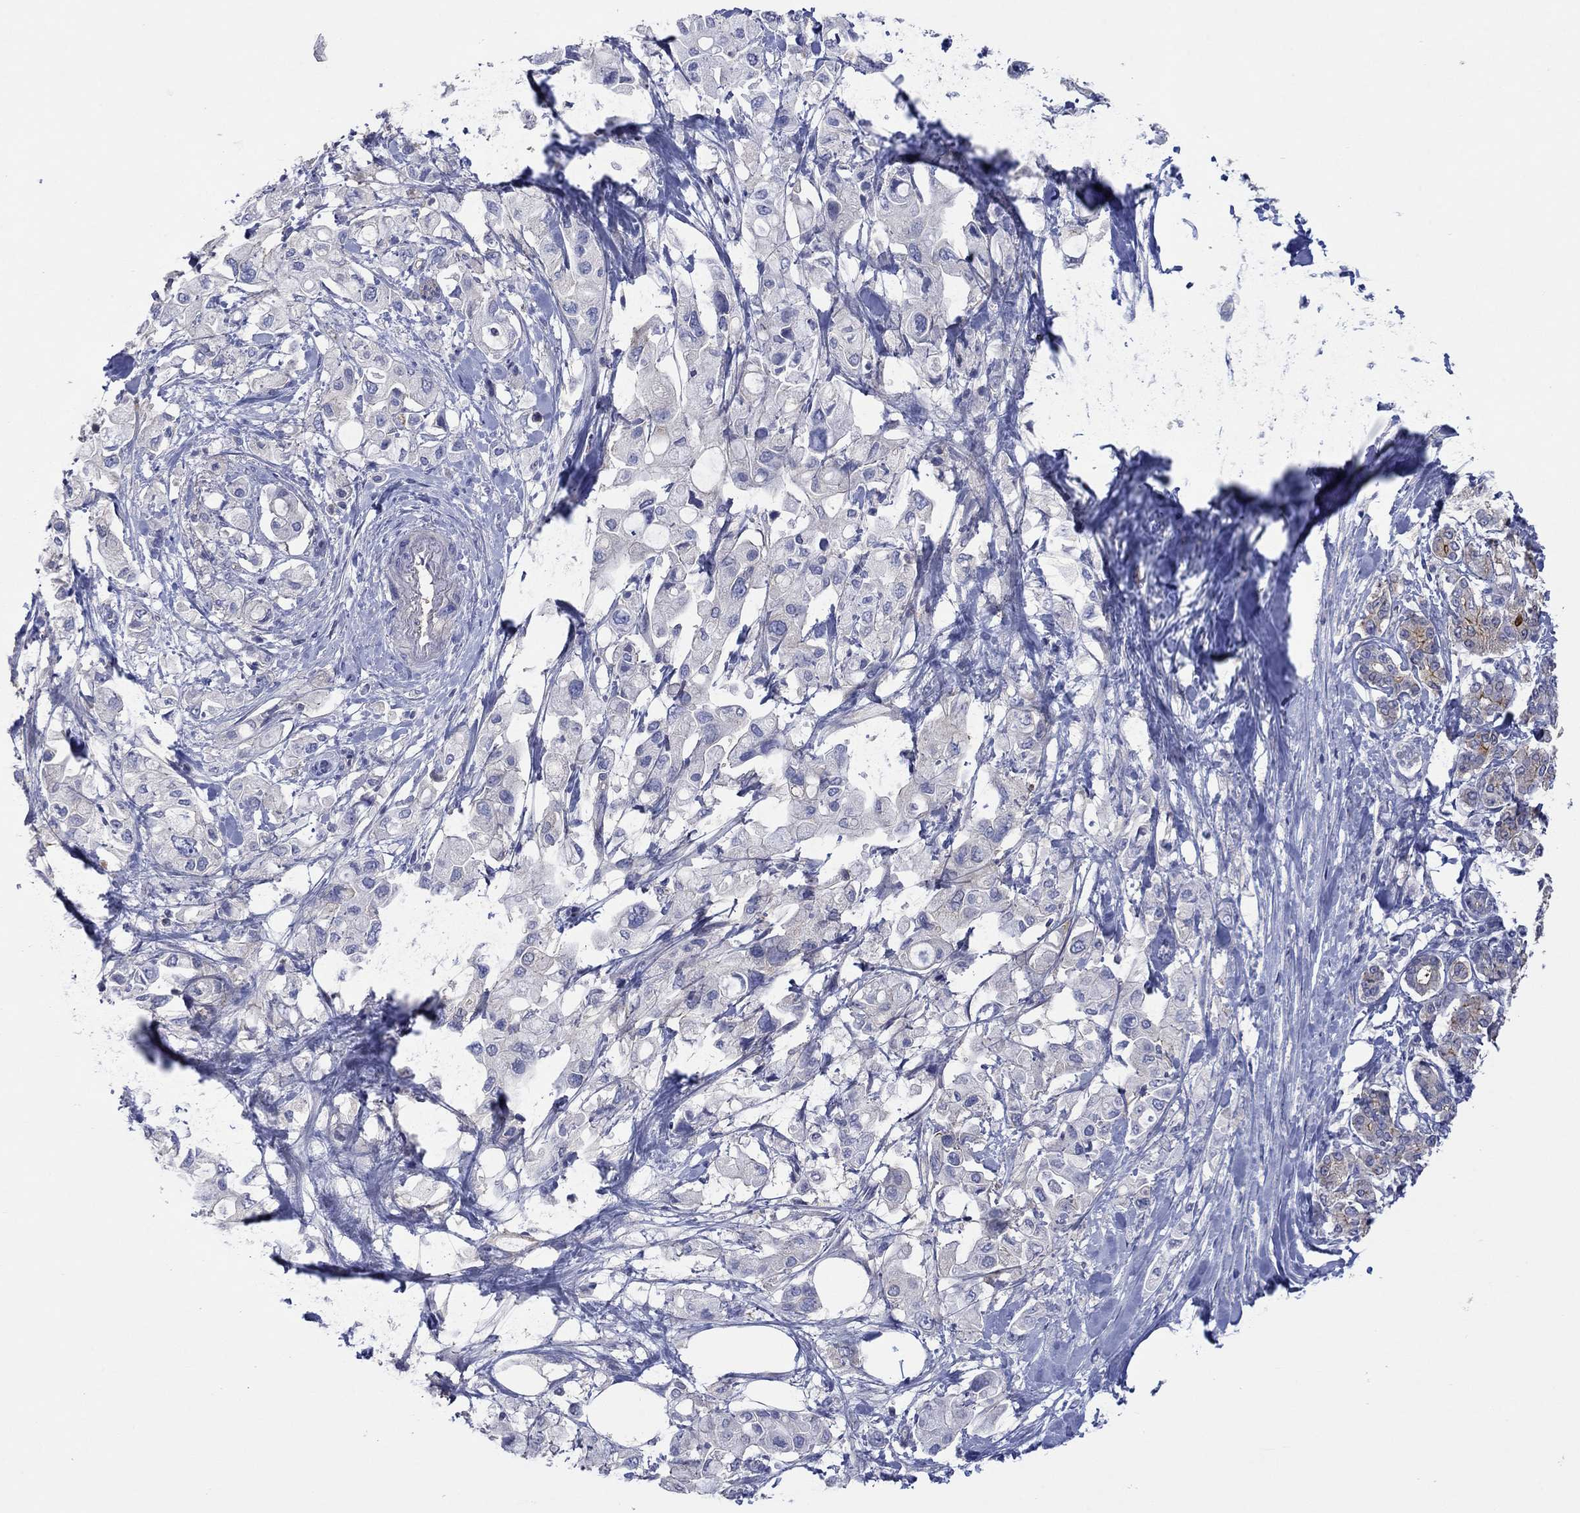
{"staining": {"intensity": "weak", "quantity": "25%-75%", "location": "cytoplasmic/membranous"}, "tissue": "pancreatic cancer", "cell_type": "Tumor cells", "image_type": "cancer", "snomed": [{"axis": "morphology", "description": "Adenocarcinoma, NOS"}, {"axis": "topography", "description": "Pancreas"}], "caption": "Weak cytoplasmic/membranous expression for a protein is seen in about 25%-75% of tumor cells of pancreatic cancer (adenocarcinoma) using immunohistochemistry.", "gene": "TPRN", "patient": {"sex": "female", "age": 56}}